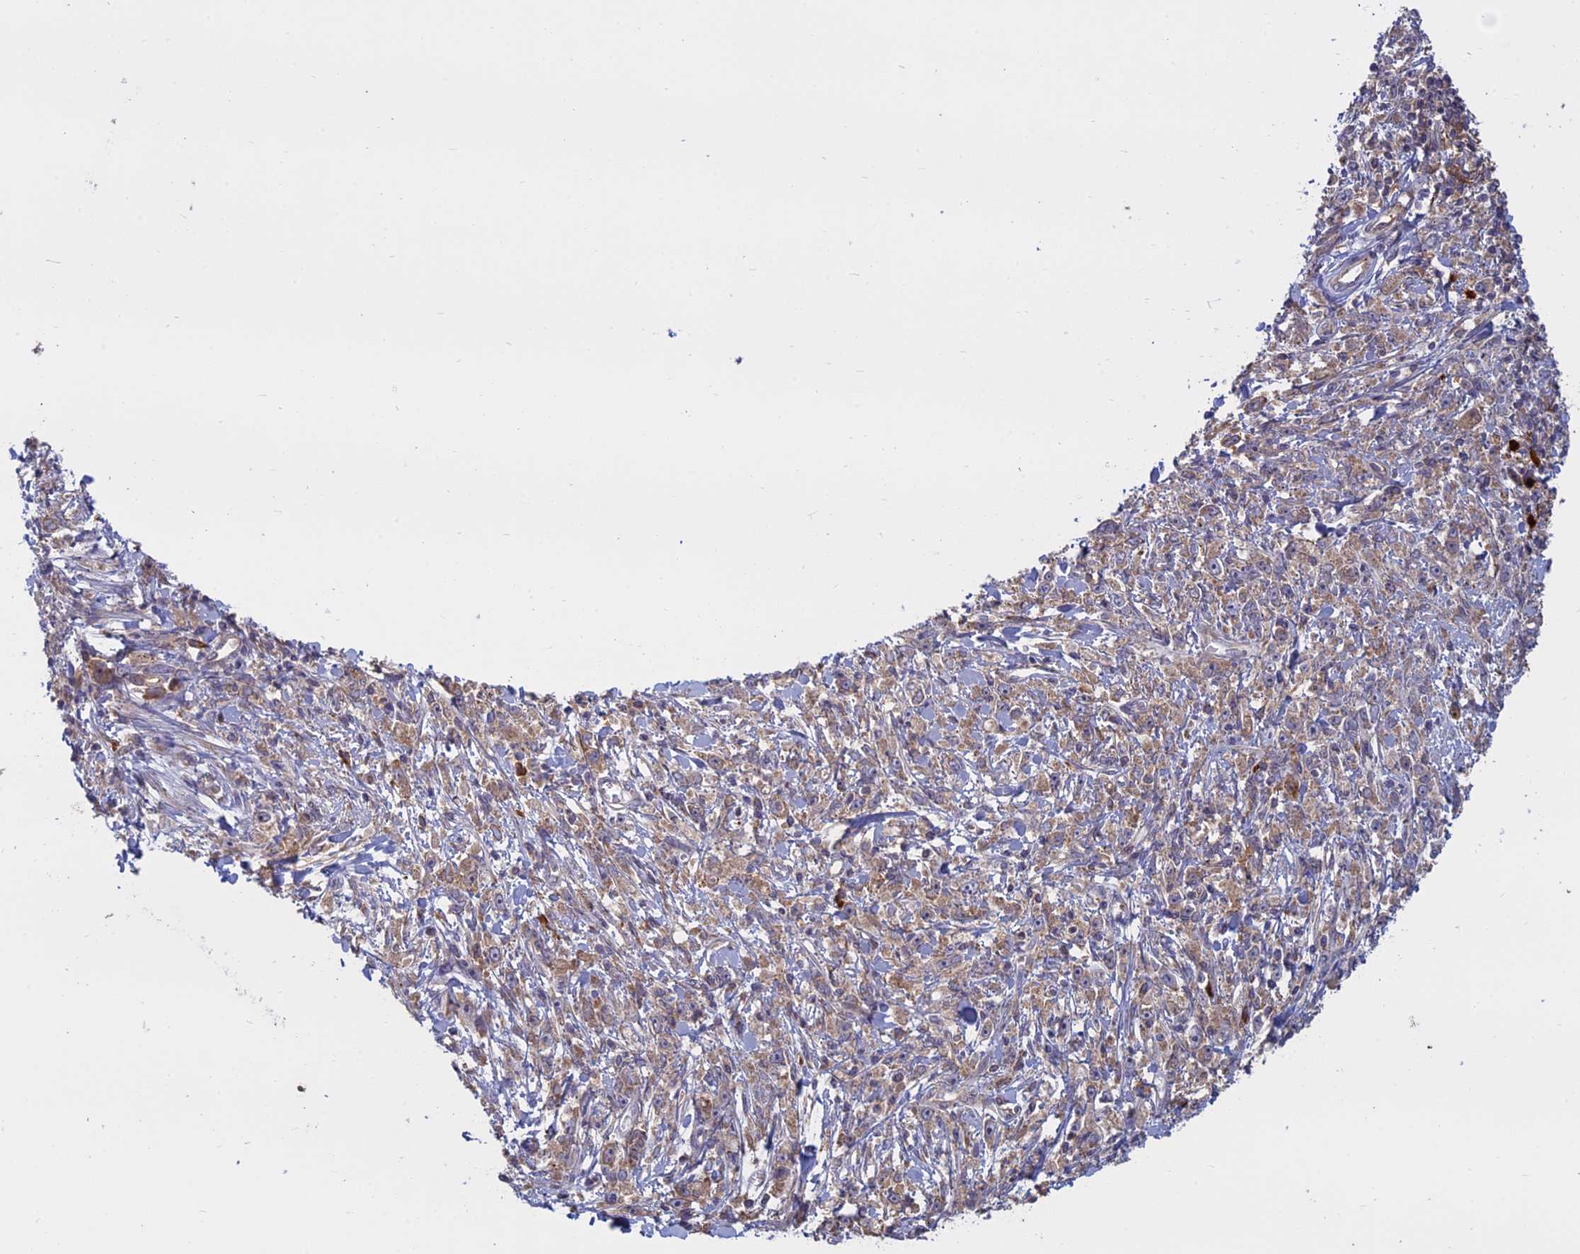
{"staining": {"intensity": "weak", "quantity": "25%-75%", "location": "cytoplasmic/membranous"}, "tissue": "stomach cancer", "cell_type": "Tumor cells", "image_type": "cancer", "snomed": [{"axis": "morphology", "description": "Adenocarcinoma, NOS"}, {"axis": "topography", "description": "Stomach"}], "caption": "A high-resolution histopathology image shows immunohistochemistry staining of adenocarcinoma (stomach), which exhibits weak cytoplasmic/membranous expression in approximately 25%-75% of tumor cells.", "gene": "TMEM208", "patient": {"sex": "female", "age": 59}}